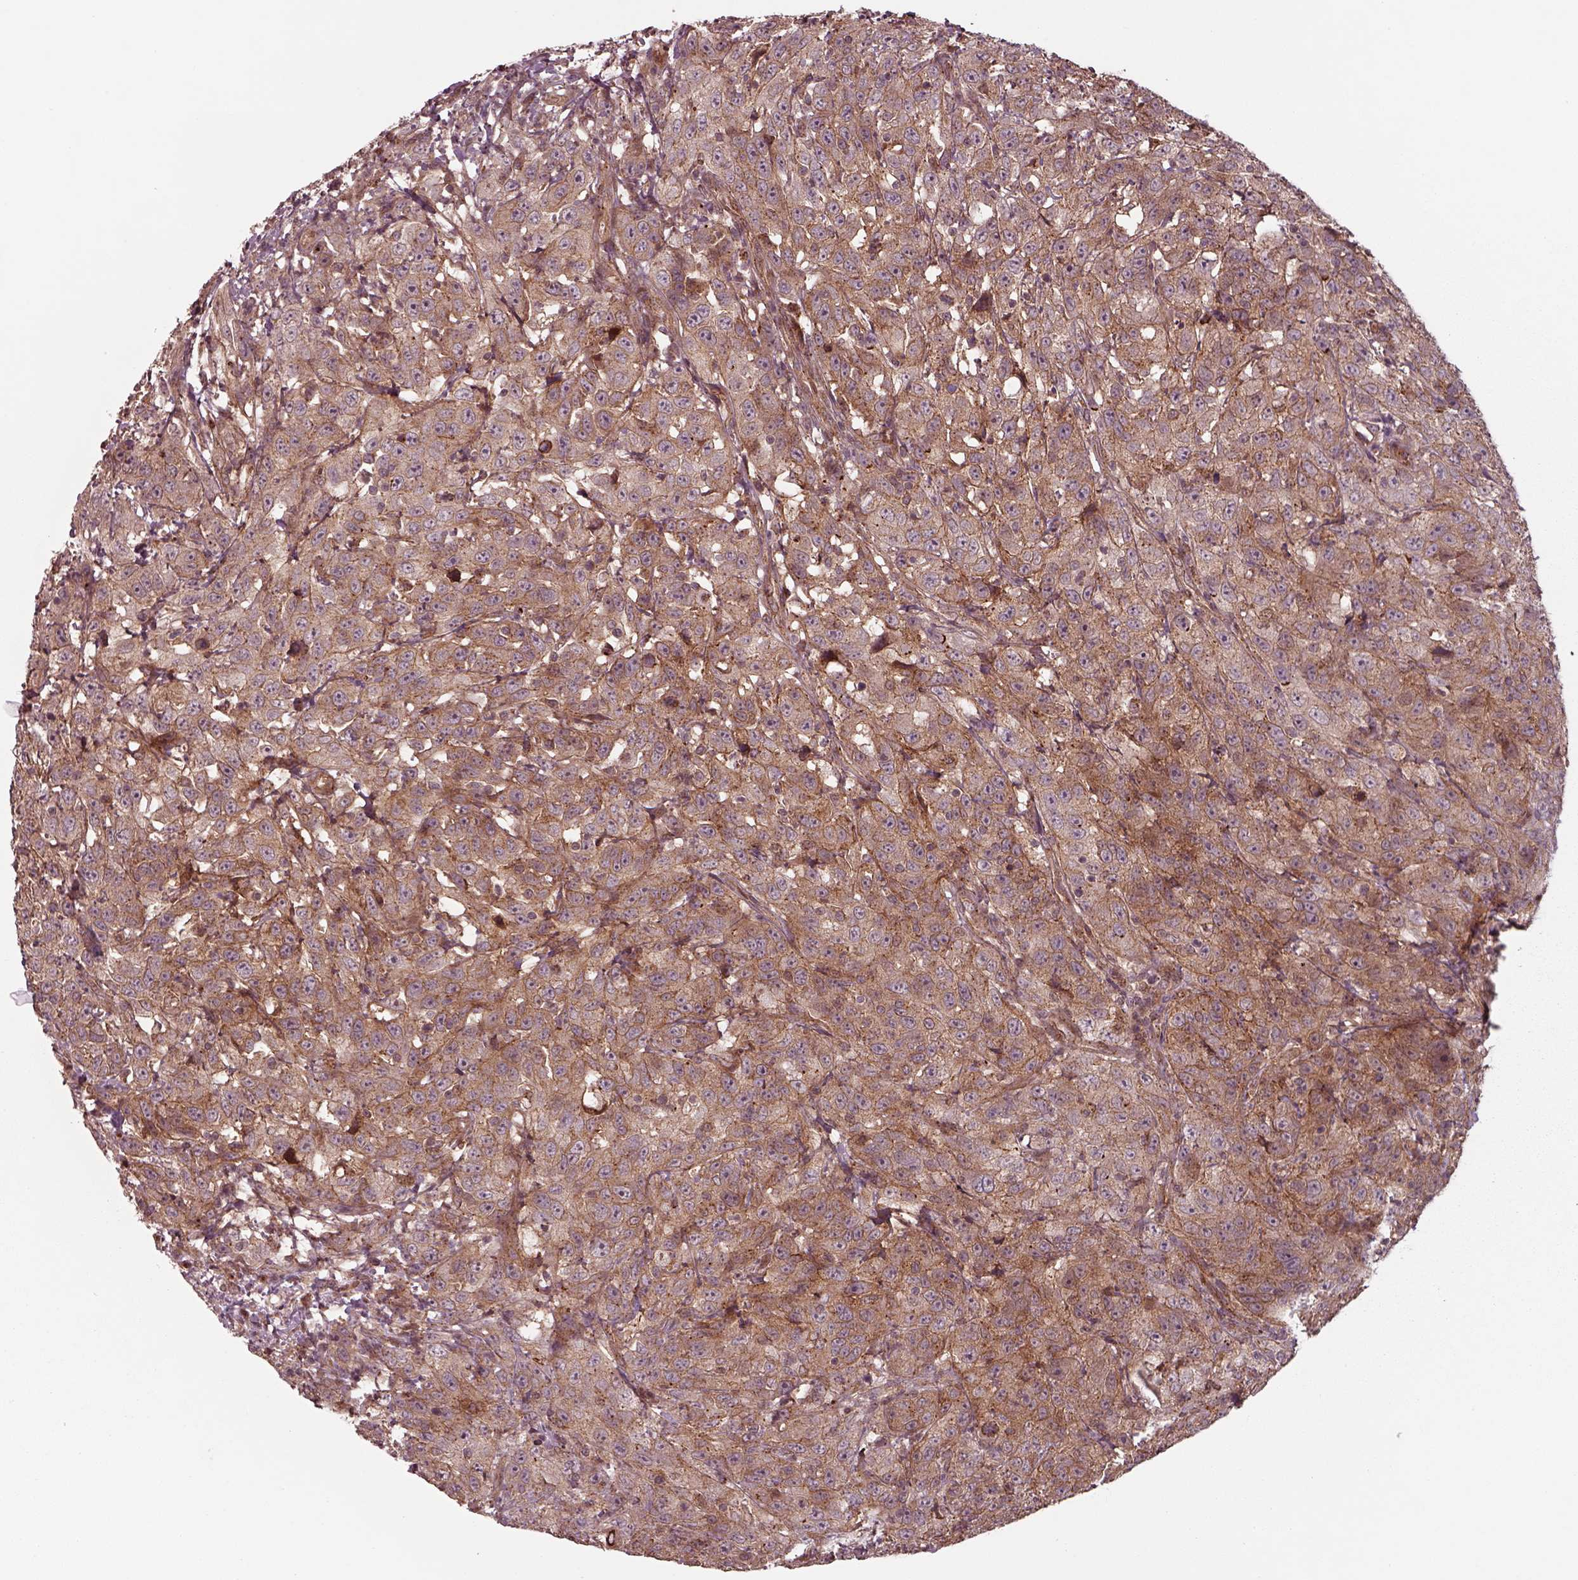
{"staining": {"intensity": "moderate", "quantity": ">75%", "location": "cytoplasmic/membranous"}, "tissue": "urothelial cancer", "cell_type": "Tumor cells", "image_type": "cancer", "snomed": [{"axis": "morphology", "description": "Urothelial carcinoma, NOS"}, {"axis": "morphology", "description": "Urothelial carcinoma, High grade"}, {"axis": "topography", "description": "Urinary bladder"}], "caption": "Immunohistochemical staining of urothelial cancer reveals moderate cytoplasmic/membranous protein expression in approximately >75% of tumor cells.", "gene": "CHMP3", "patient": {"sex": "female", "age": 73}}